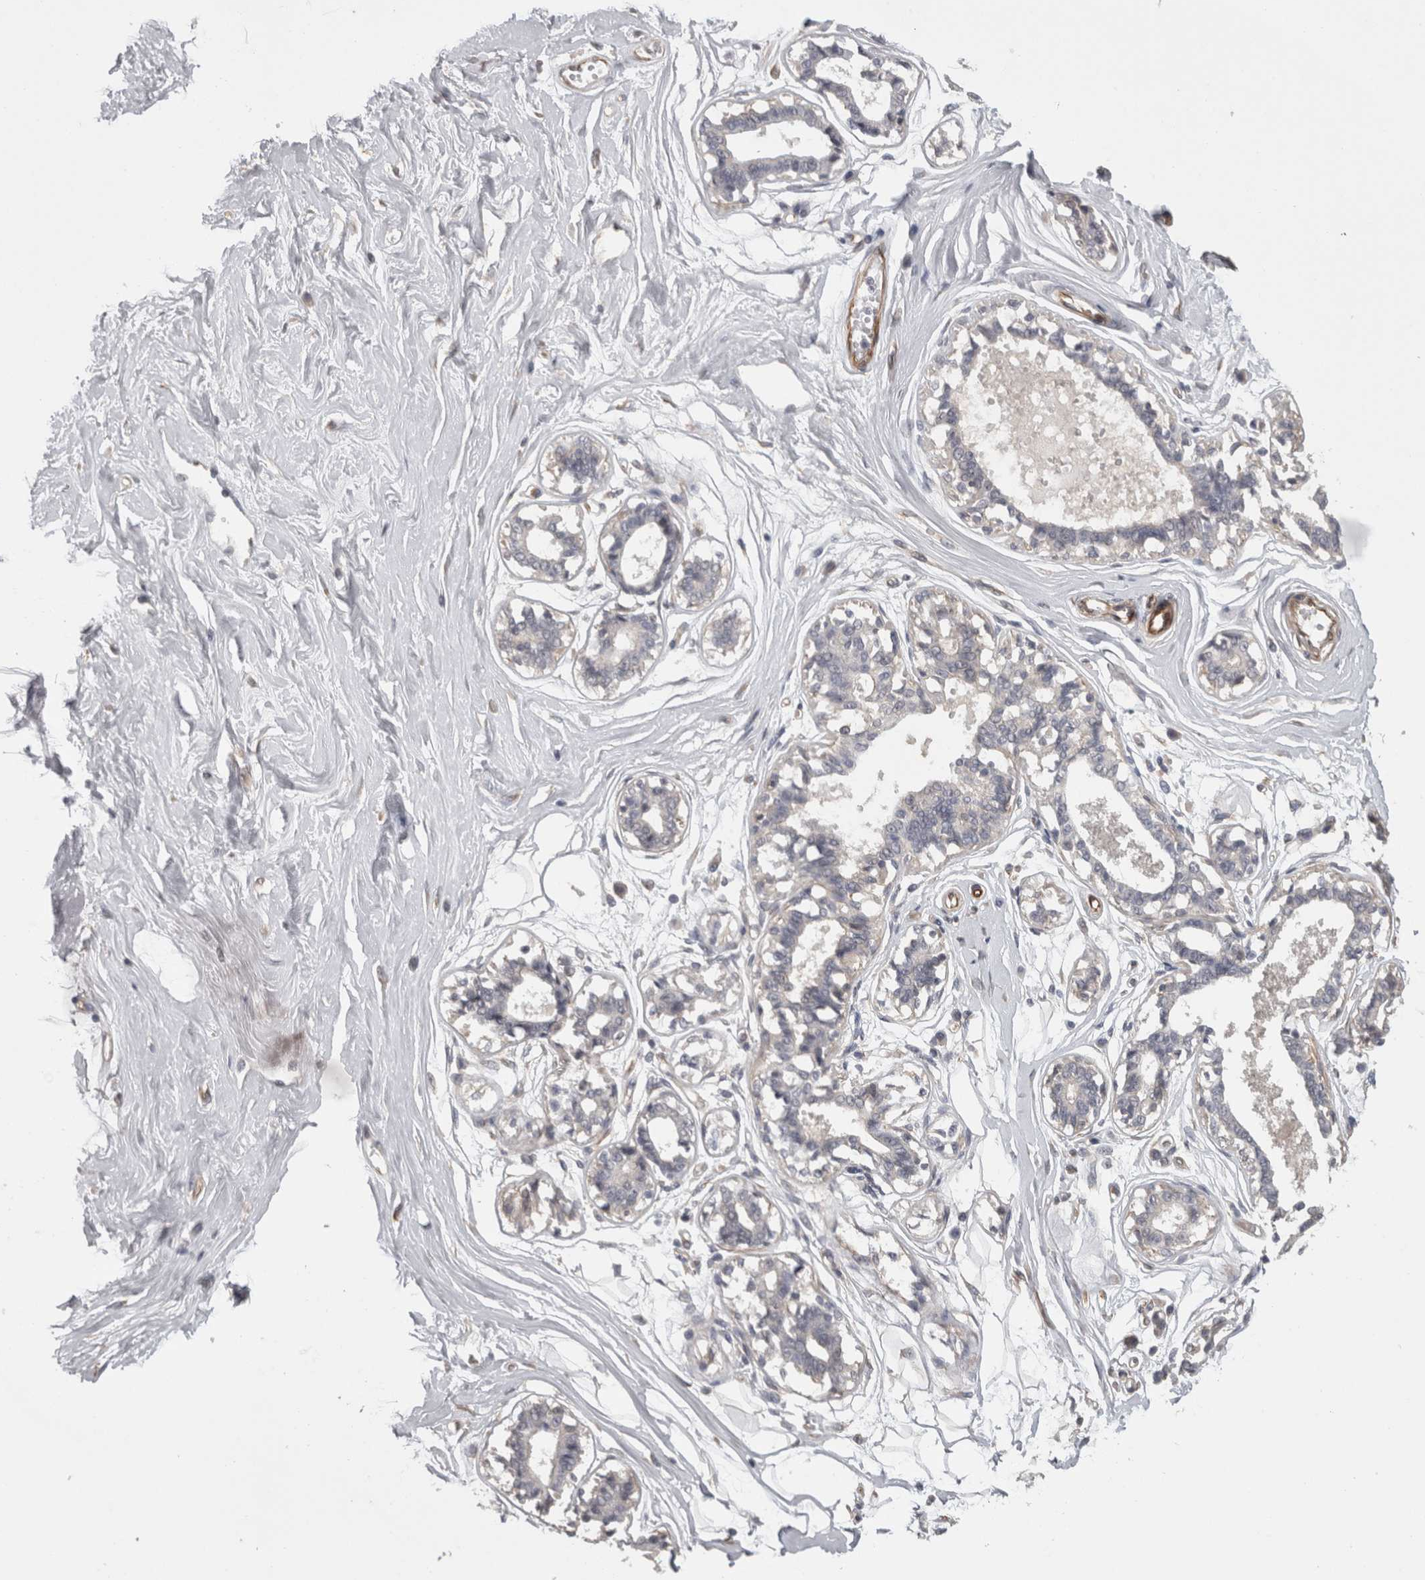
{"staining": {"intensity": "negative", "quantity": "none", "location": "none"}, "tissue": "breast", "cell_type": "Adipocytes", "image_type": "normal", "snomed": [{"axis": "morphology", "description": "Normal tissue, NOS"}, {"axis": "topography", "description": "Breast"}], "caption": "DAB (3,3'-diaminobenzidine) immunohistochemical staining of normal human breast reveals no significant positivity in adipocytes.", "gene": "RMDN1", "patient": {"sex": "female", "age": 45}}